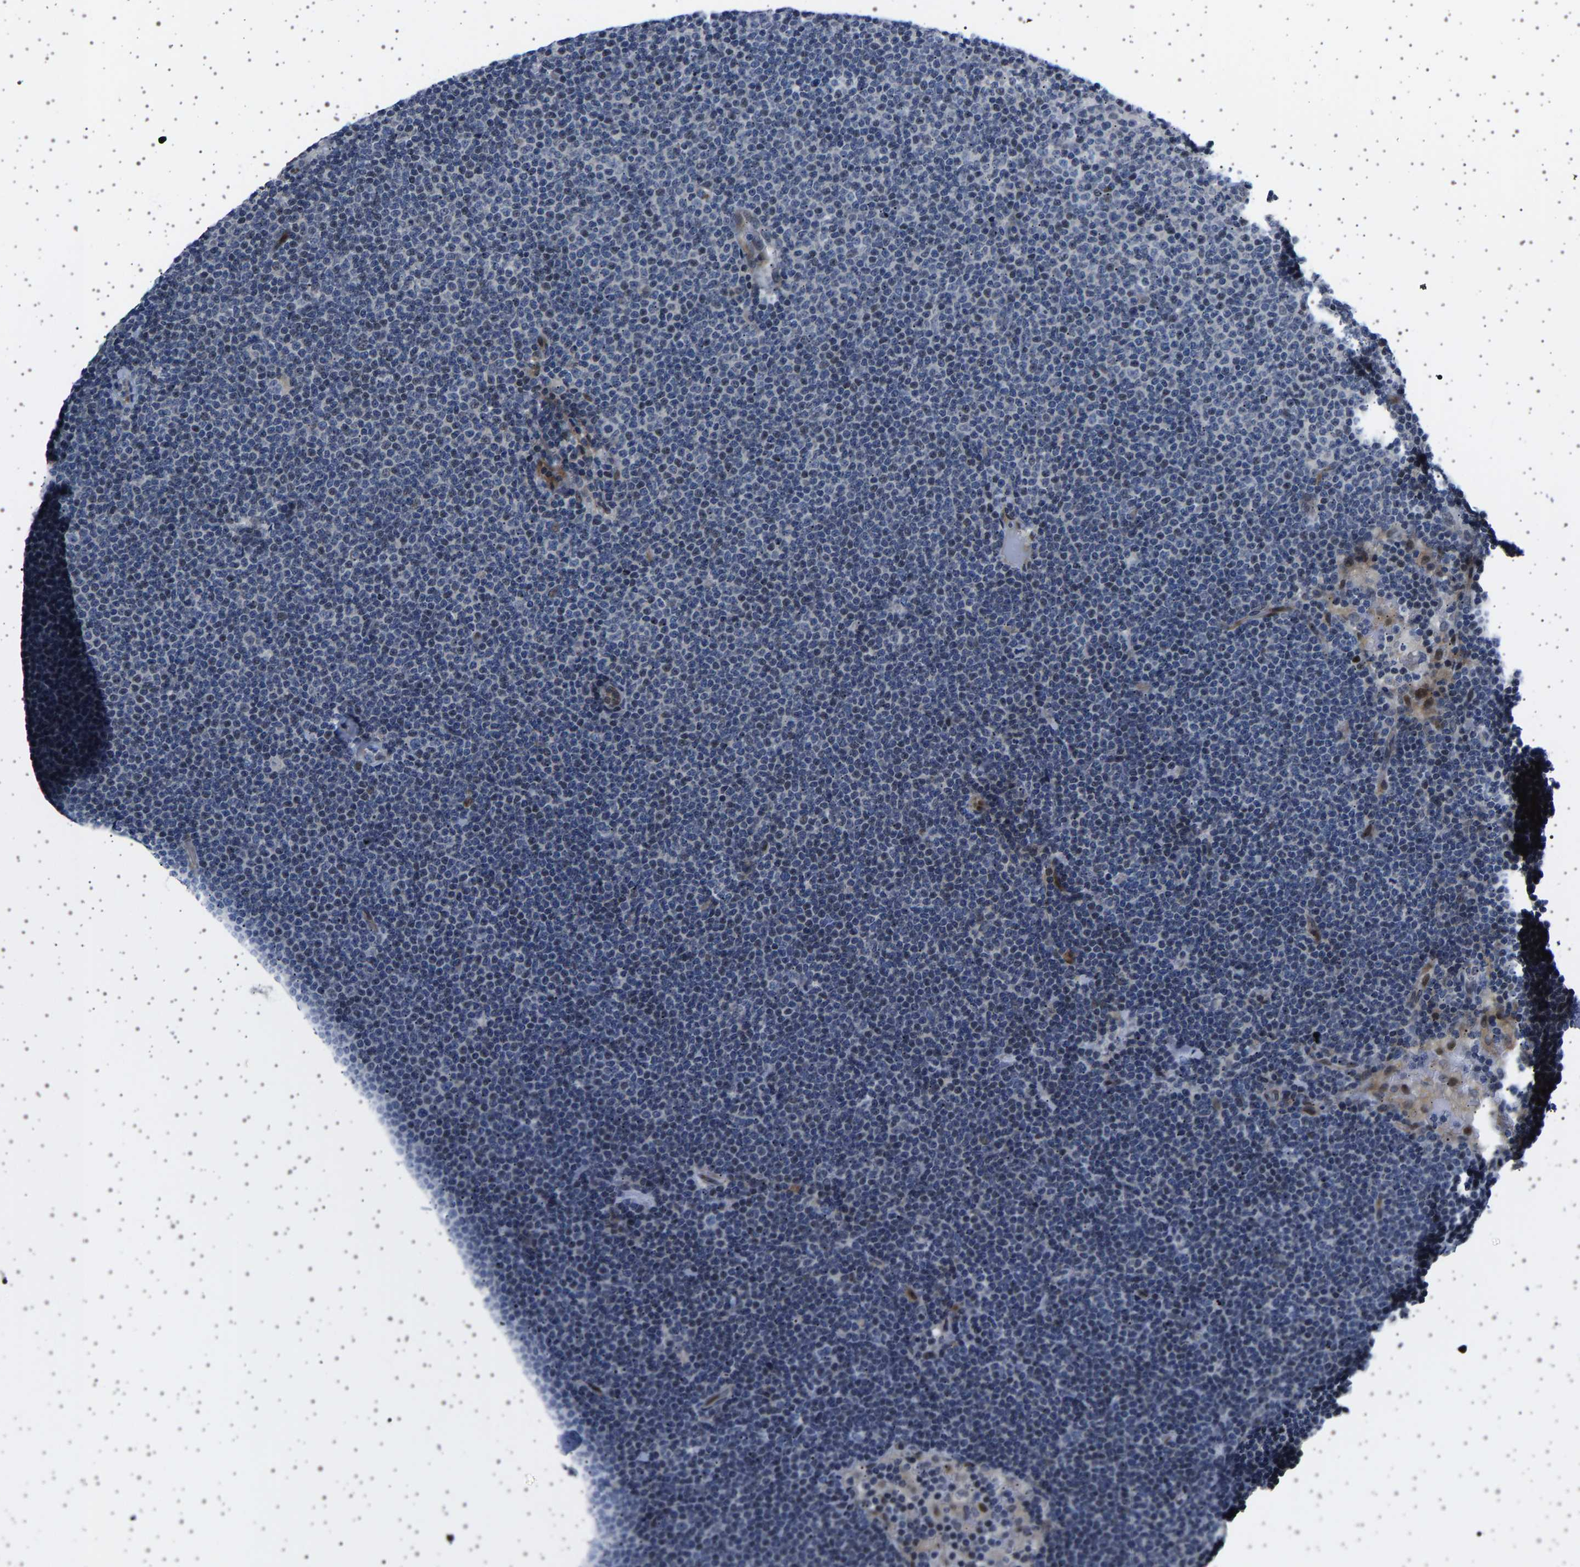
{"staining": {"intensity": "weak", "quantity": "<25%", "location": "nuclear"}, "tissue": "lymphoma", "cell_type": "Tumor cells", "image_type": "cancer", "snomed": [{"axis": "morphology", "description": "Malignant lymphoma, non-Hodgkin's type, Low grade"}, {"axis": "topography", "description": "Lymph node"}], "caption": "This is an immunohistochemistry (IHC) micrograph of malignant lymphoma, non-Hodgkin's type (low-grade). There is no expression in tumor cells.", "gene": "PAK5", "patient": {"sex": "female", "age": 53}}